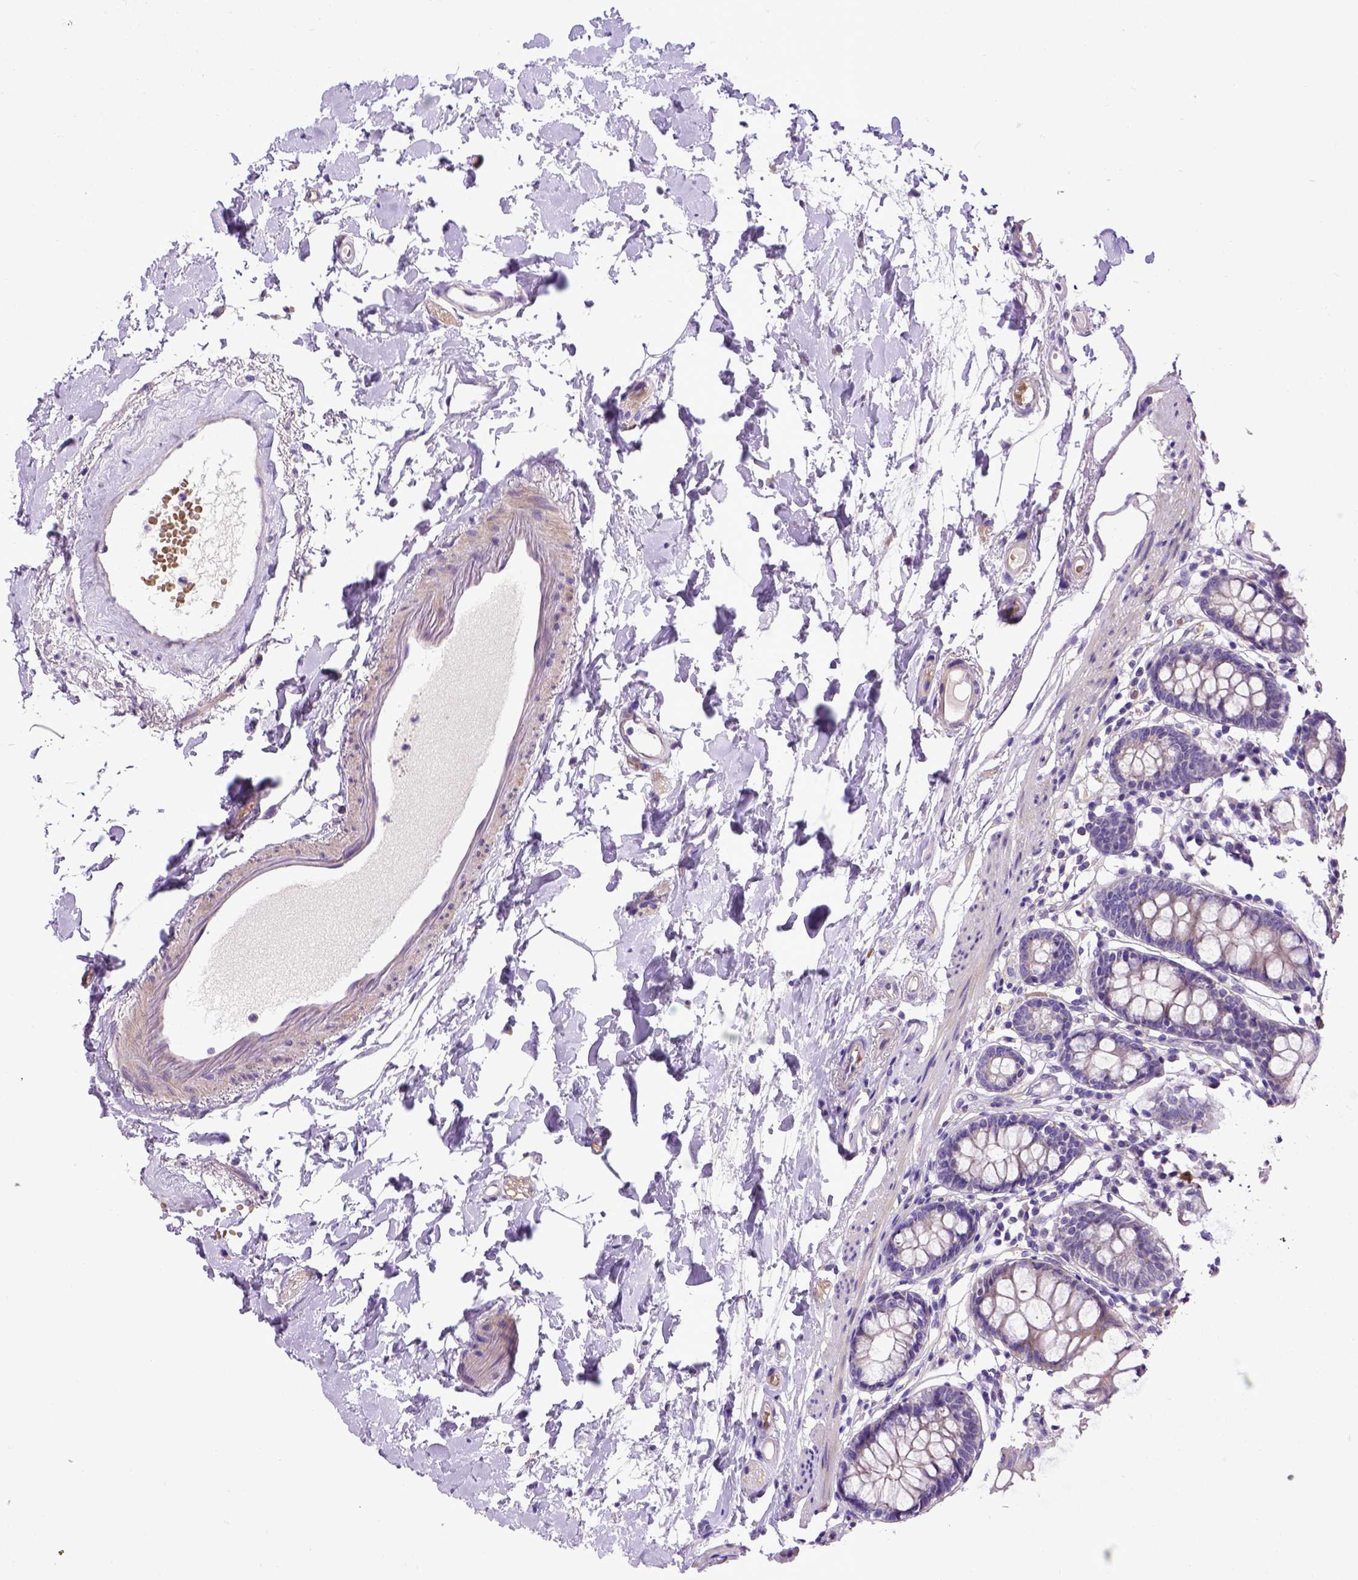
{"staining": {"intensity": "negative", "quantity": "none", "location": "none"}, "tissue": "colon", "cell_type": "Endothelial cells", "image_type": "normal", "snomed": [{"axis": "morphology", "description": "Normal tissue, NOS"}, {"axis": "topography", "description": "Colon"}], "caption": "Immunohistochemistry histopathology image of unremarkable colon stained for a protein (brown), which demonstrates no staining in endothelial cells. (Brightfield microscopy of DAB immunohistochemistry (IHC) at high magnification).", "gene": "ADAM12", "patient": {"sex": "female", "age": 84}}